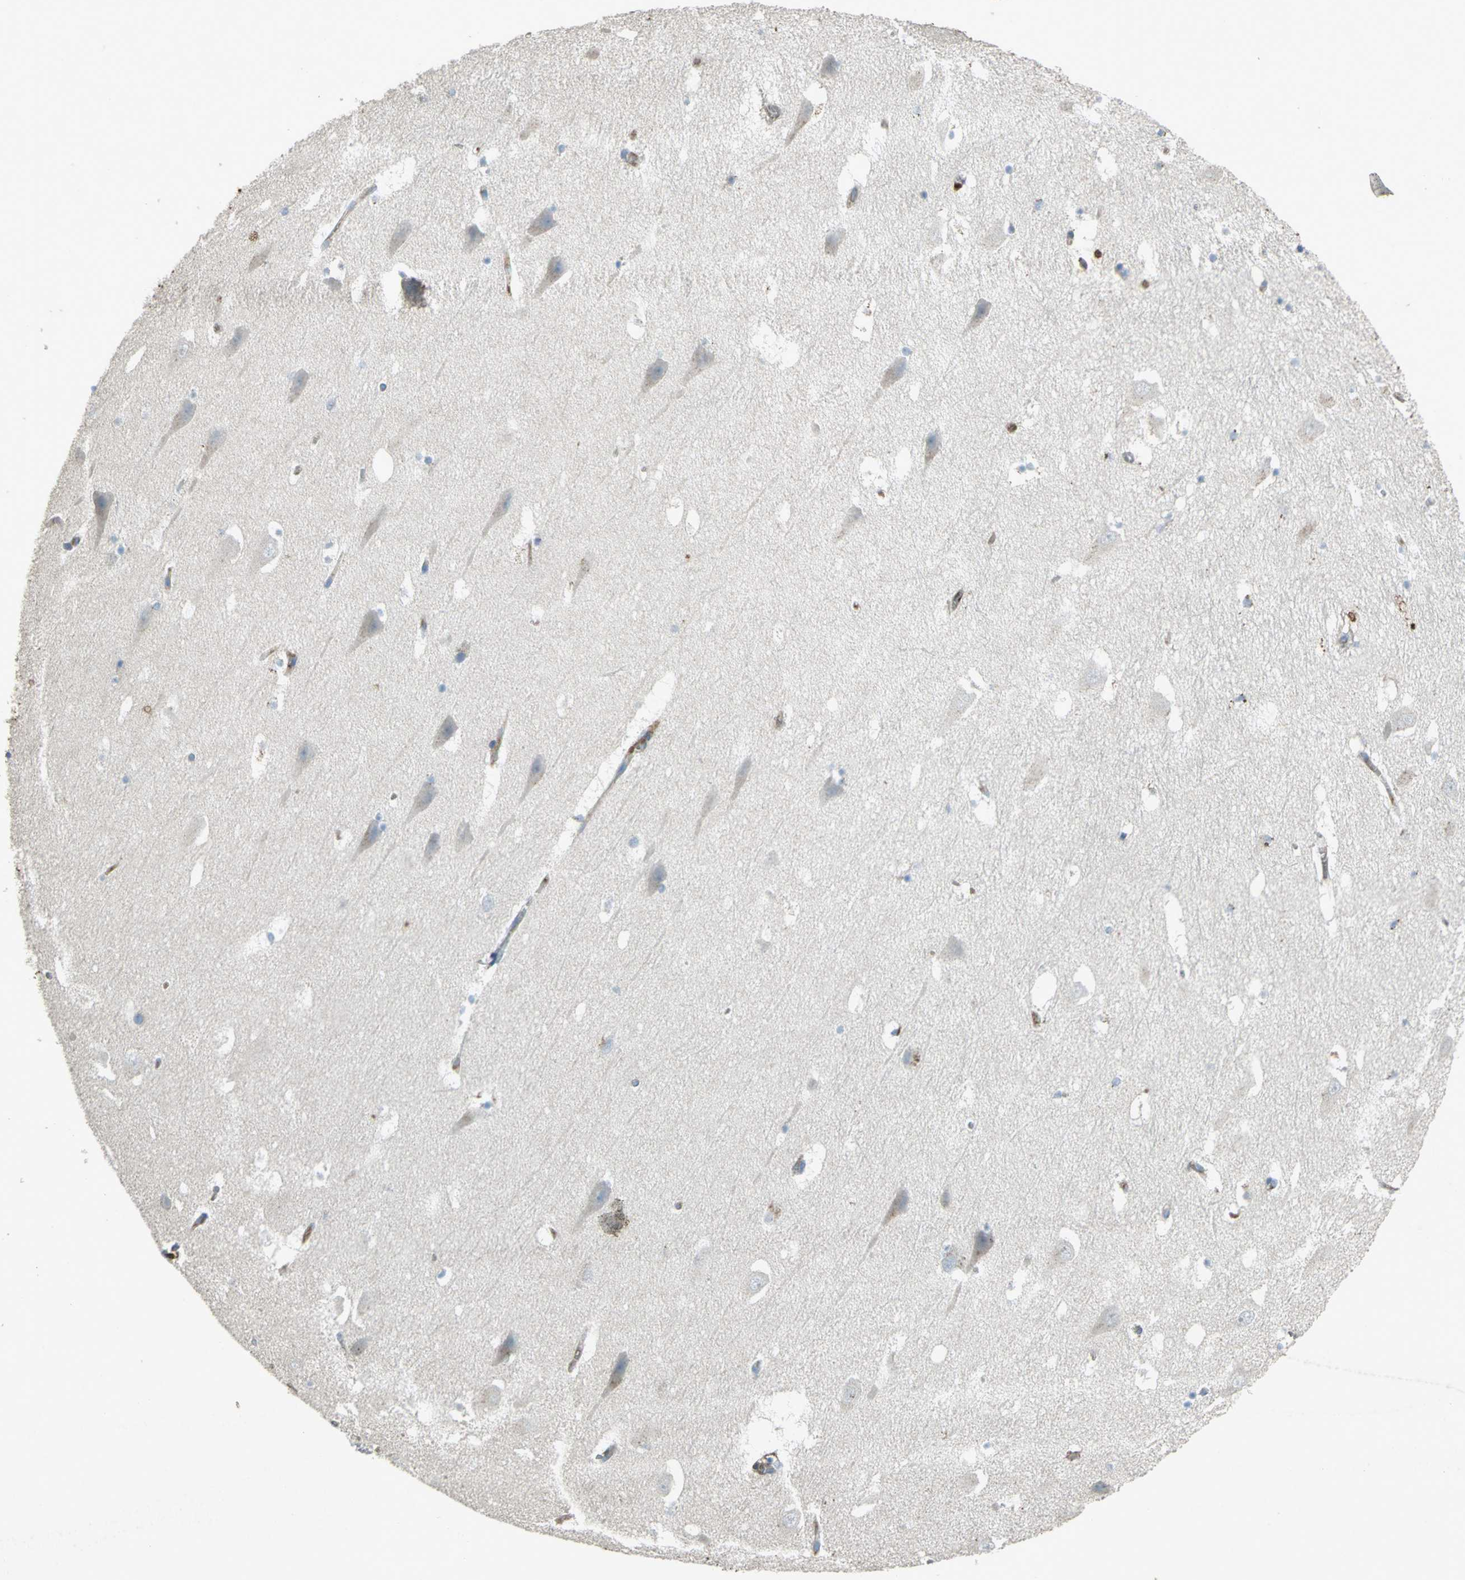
{"staining": {"intensity": "weak", "quantity": "25%-75%", "location": "cytoplasmic/membranous"}, "tissue": "hippocampus", "cell_type": "Glial cells", "image_type": "normal", "snomed": [{"axis": "morphology", "description": "Normal tissue, NOS"}, {"axis": "topography", "description": "Hippocampus"}], "caption": "Immunohistochemistry (IHC) of unremarkable human hippocampus shows low levels of weak cytoplasmic/membranous positivity in approximately 25%-75% of glial cells.", "gene": "CCR6", "patient": {"sex": "male", "age": 45}}